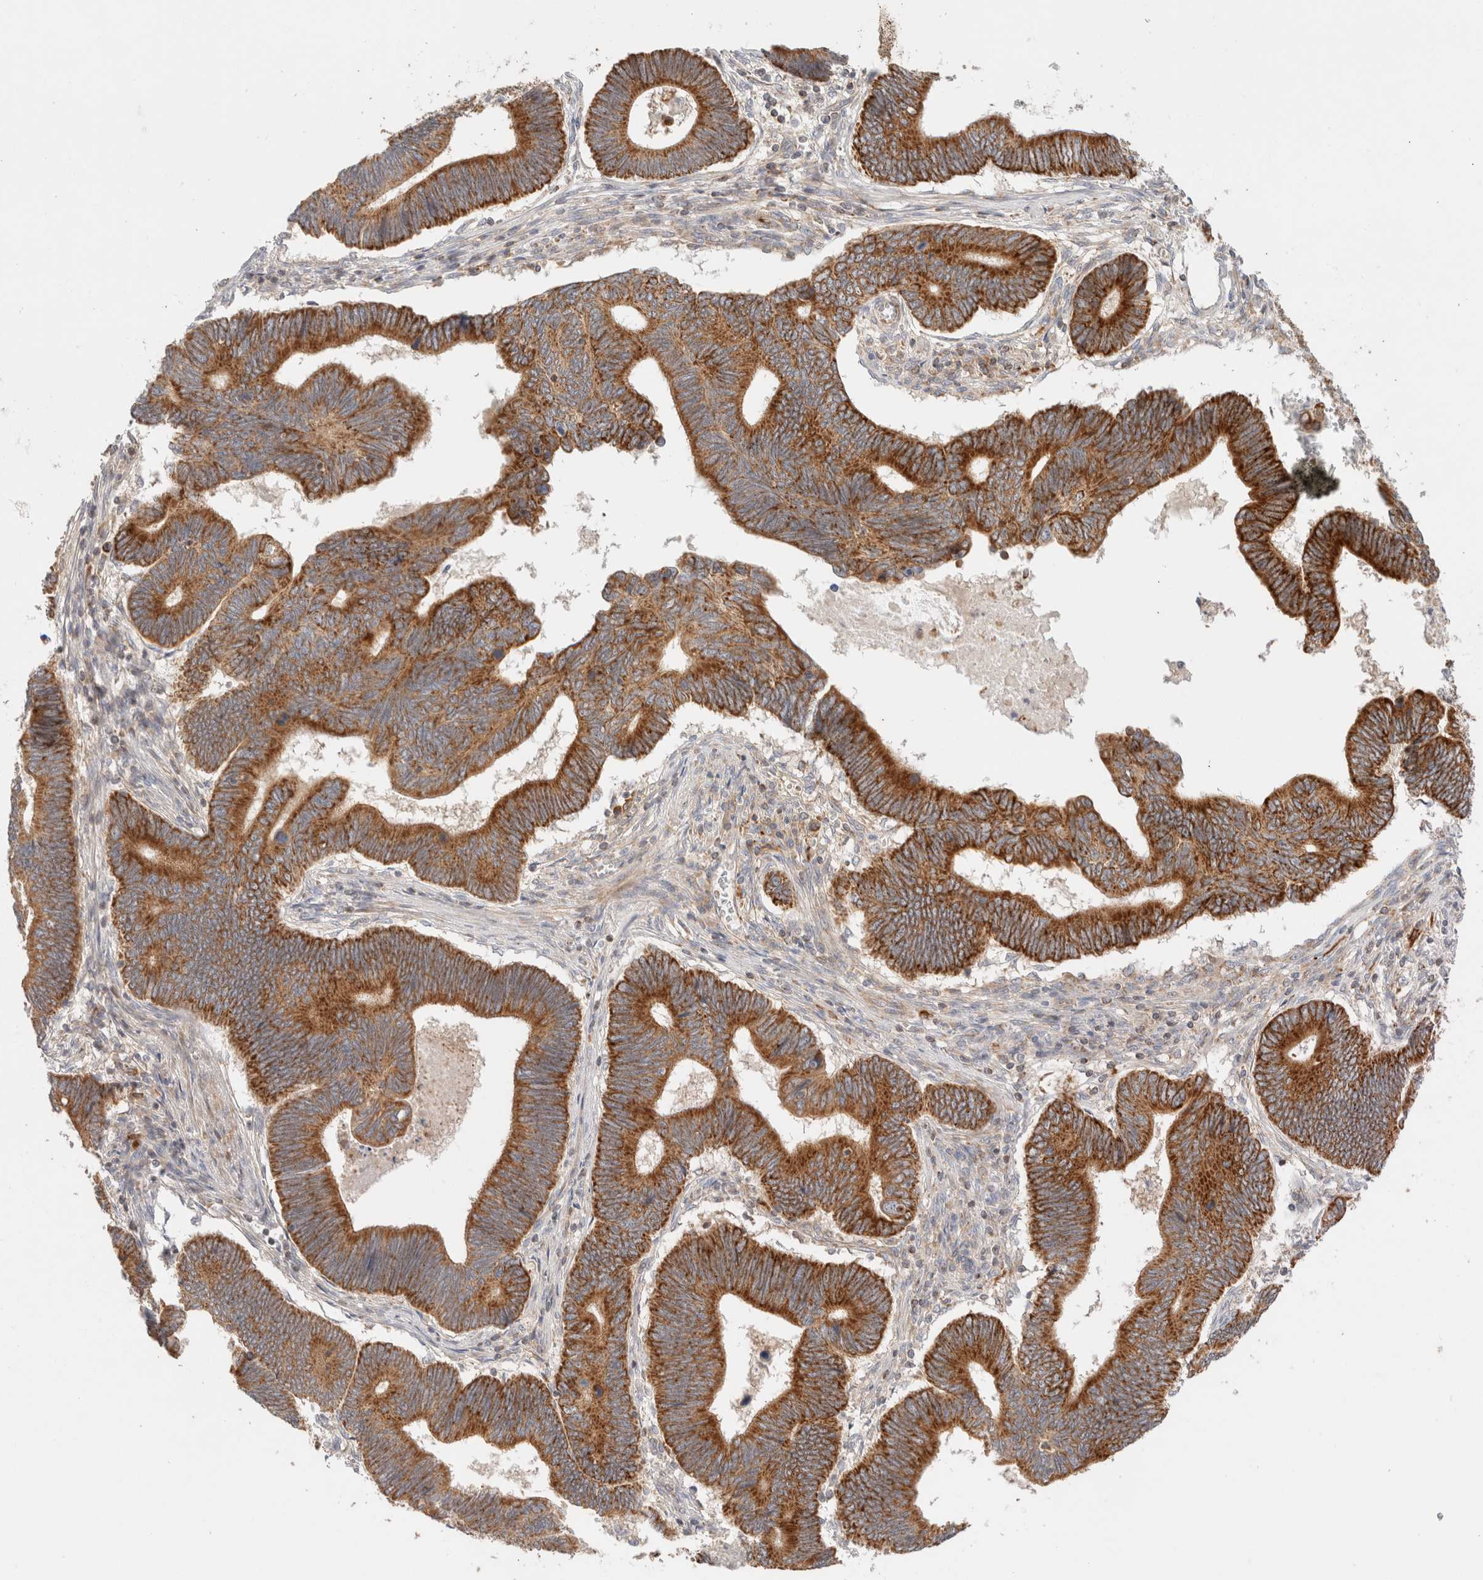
{"staining": {"intensity": "strong", "quantity": ">75%", "location": "cytoplasmic/membranous"}, "tissue": "pancreatic cancer", "cell_type": "Tumor cells", "image_type": "cancer", "snomed": [{"axis": "morphology", "description": "Adenocarcinoma, NOS"}, {"axis": "topography", "description": "Pancreas"}], "caption": "Immunohistochemical staining of pancreatic cancer (adenocarcinoma) demonstrates high levels of strong cytoplasmic/membranous staining in approximately >75% of tumor cells.", "gene": "MRM3", "patient": {"sex": "female", "age": 70}}